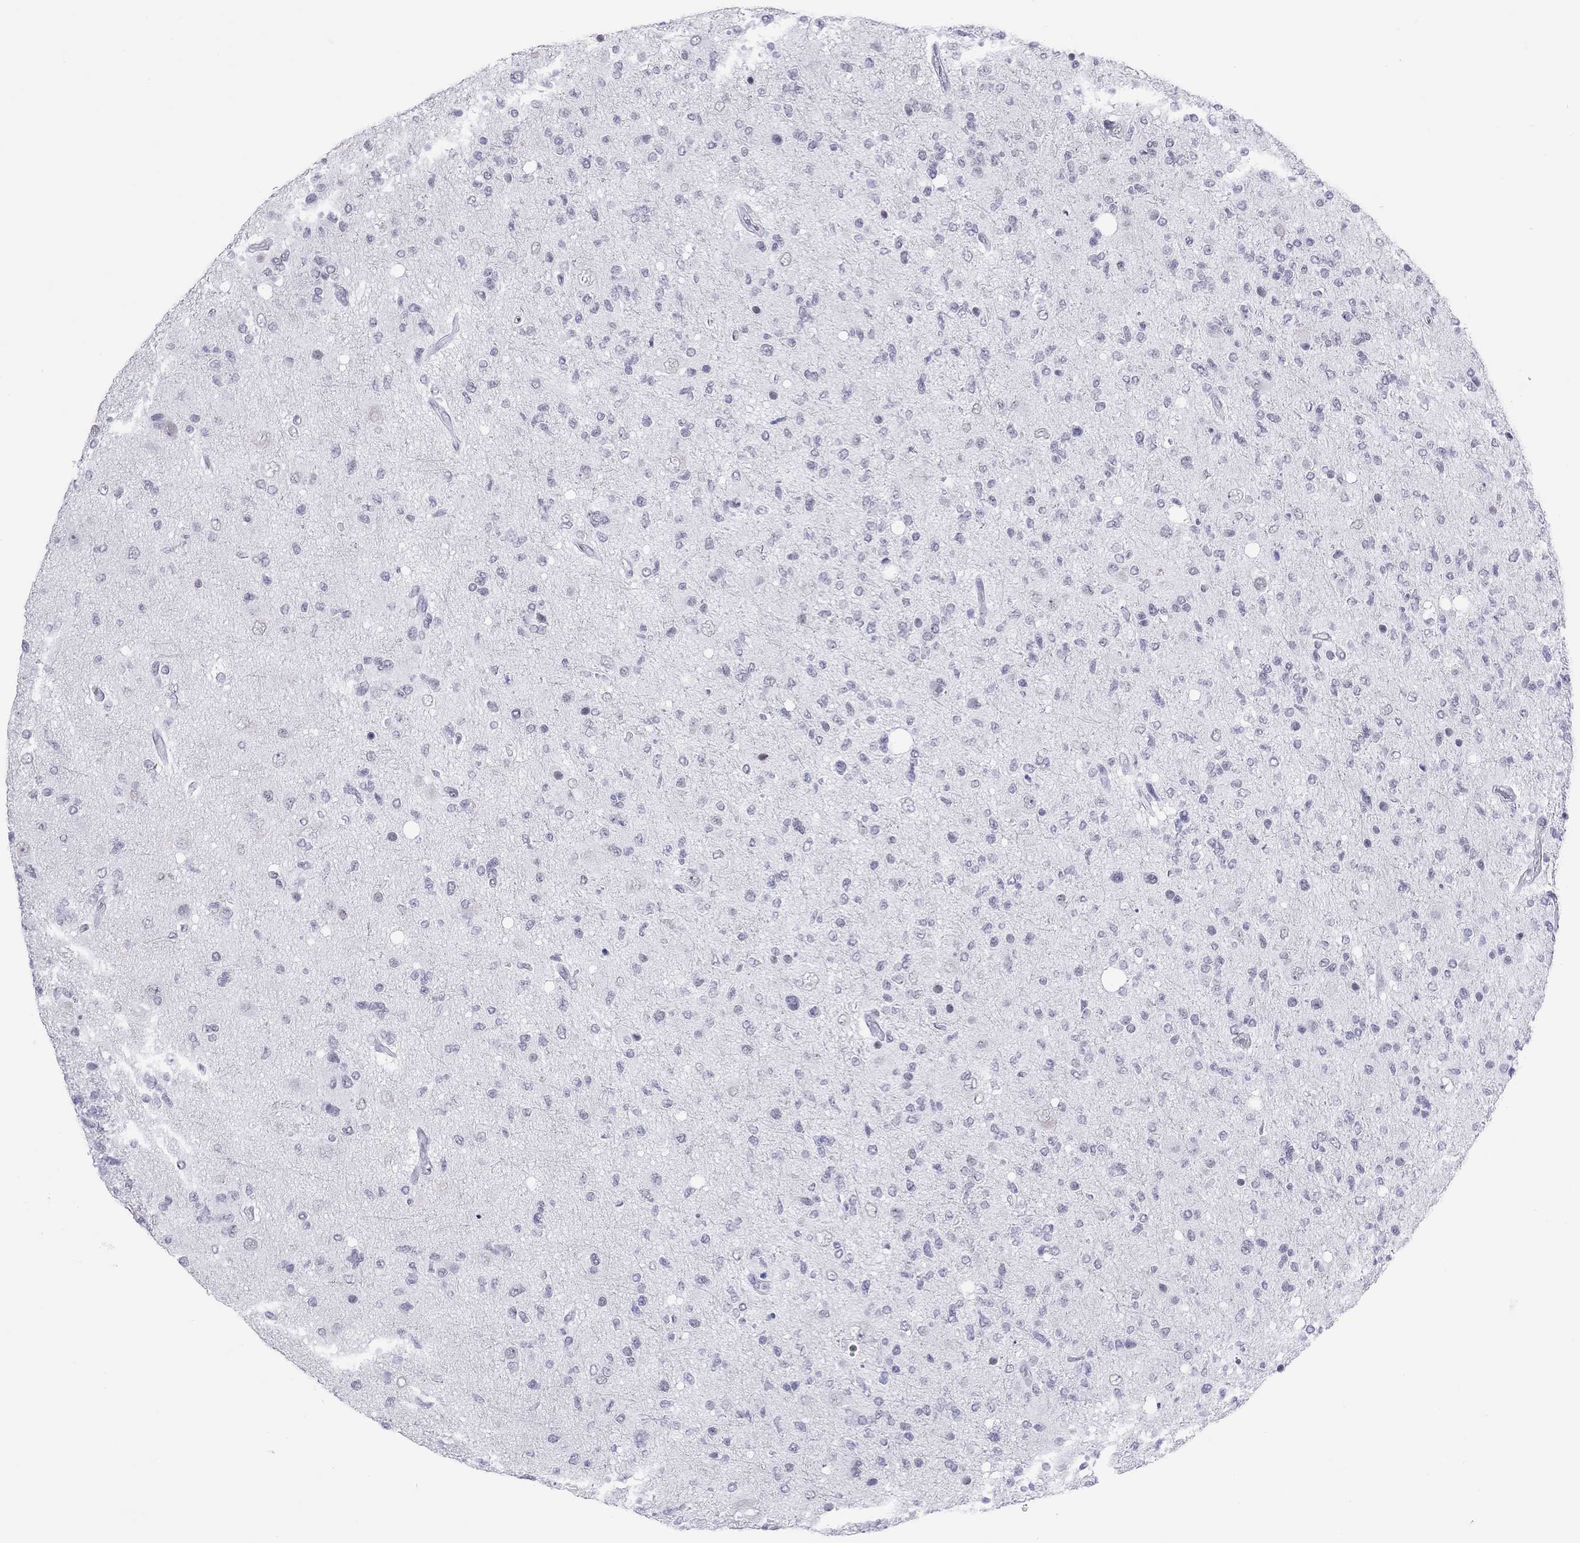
{"staining": {"intensity": "negative", "quantity": "none", "location": "none"}, "tissue": "glioma", "cell_type": "Tumor cells", "image_type": "cancer", "snomed": [{"axis": "morphology", "description": "Glioma, malignant, High grade"}, {"axis": "topography", "description": "Cerebral cortex"}], "caption": "There is no significant positivity in tumor cells of high-grade glioma (malignant).", "gene": "JHY", "patient": {"sex": "male", "age": 70}}